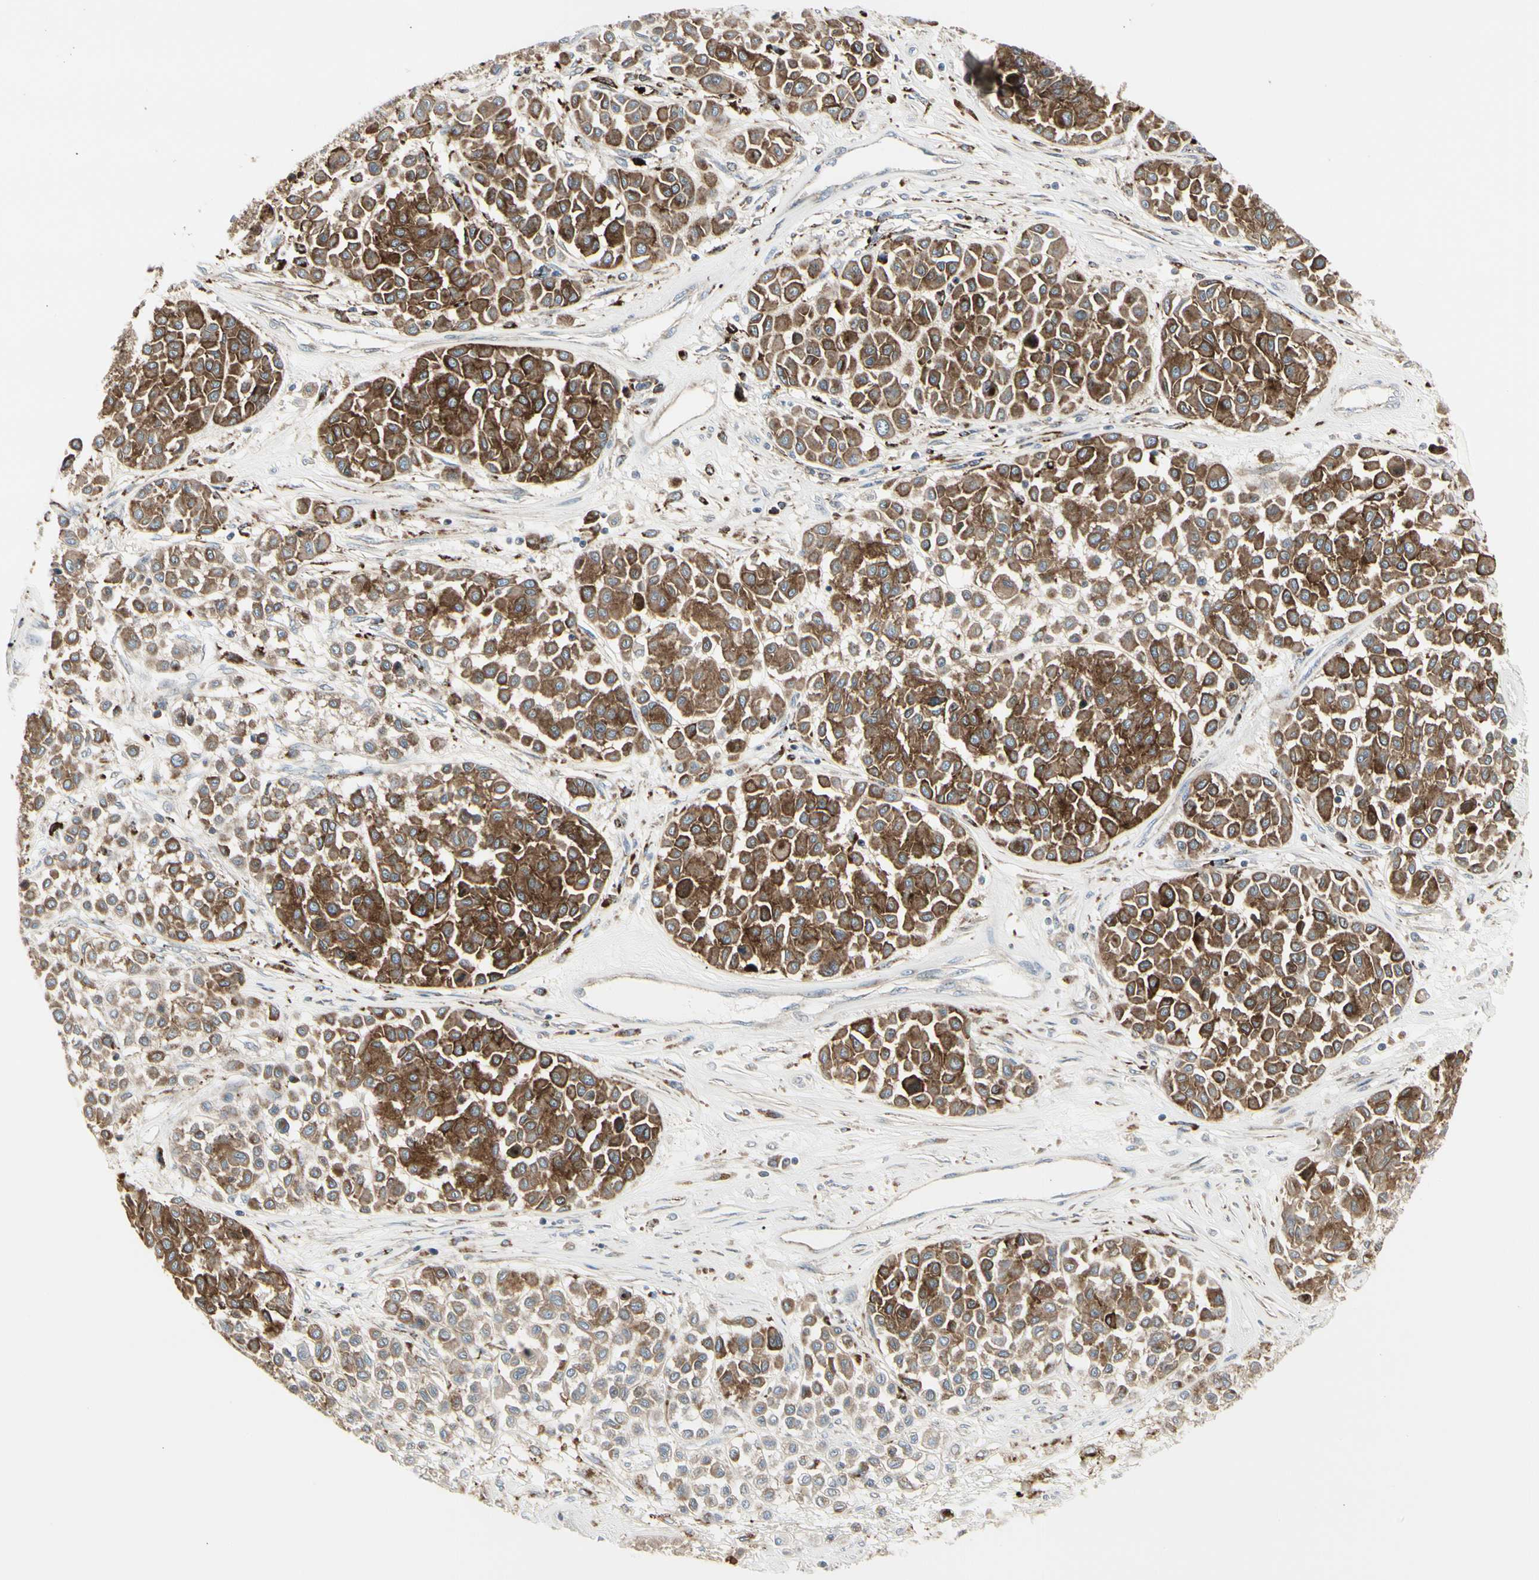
{"staining": {"intensity": "strong", "quantity": ">75%", "location": "cytoplasmic/membranous"}, "tissue": "melanoma", "cell_type": "Tumor cells", "image_type": "cancer", "snomed": [{"axis": "morphology", "description": "Malignant melanoma, Metastatic site"}, {"axis": "topography", "description": "Soft tissue"}], "caption": "Tumor cells show high levels of strong cytoplasmic/membranous staining in about >75% of cells in malignant melanoma (metastatic site). (IHC, brightfield microscopy, high magnification).", "gene": "ATP6V1B2", "patient": {"sex": "male", "age": 41}}